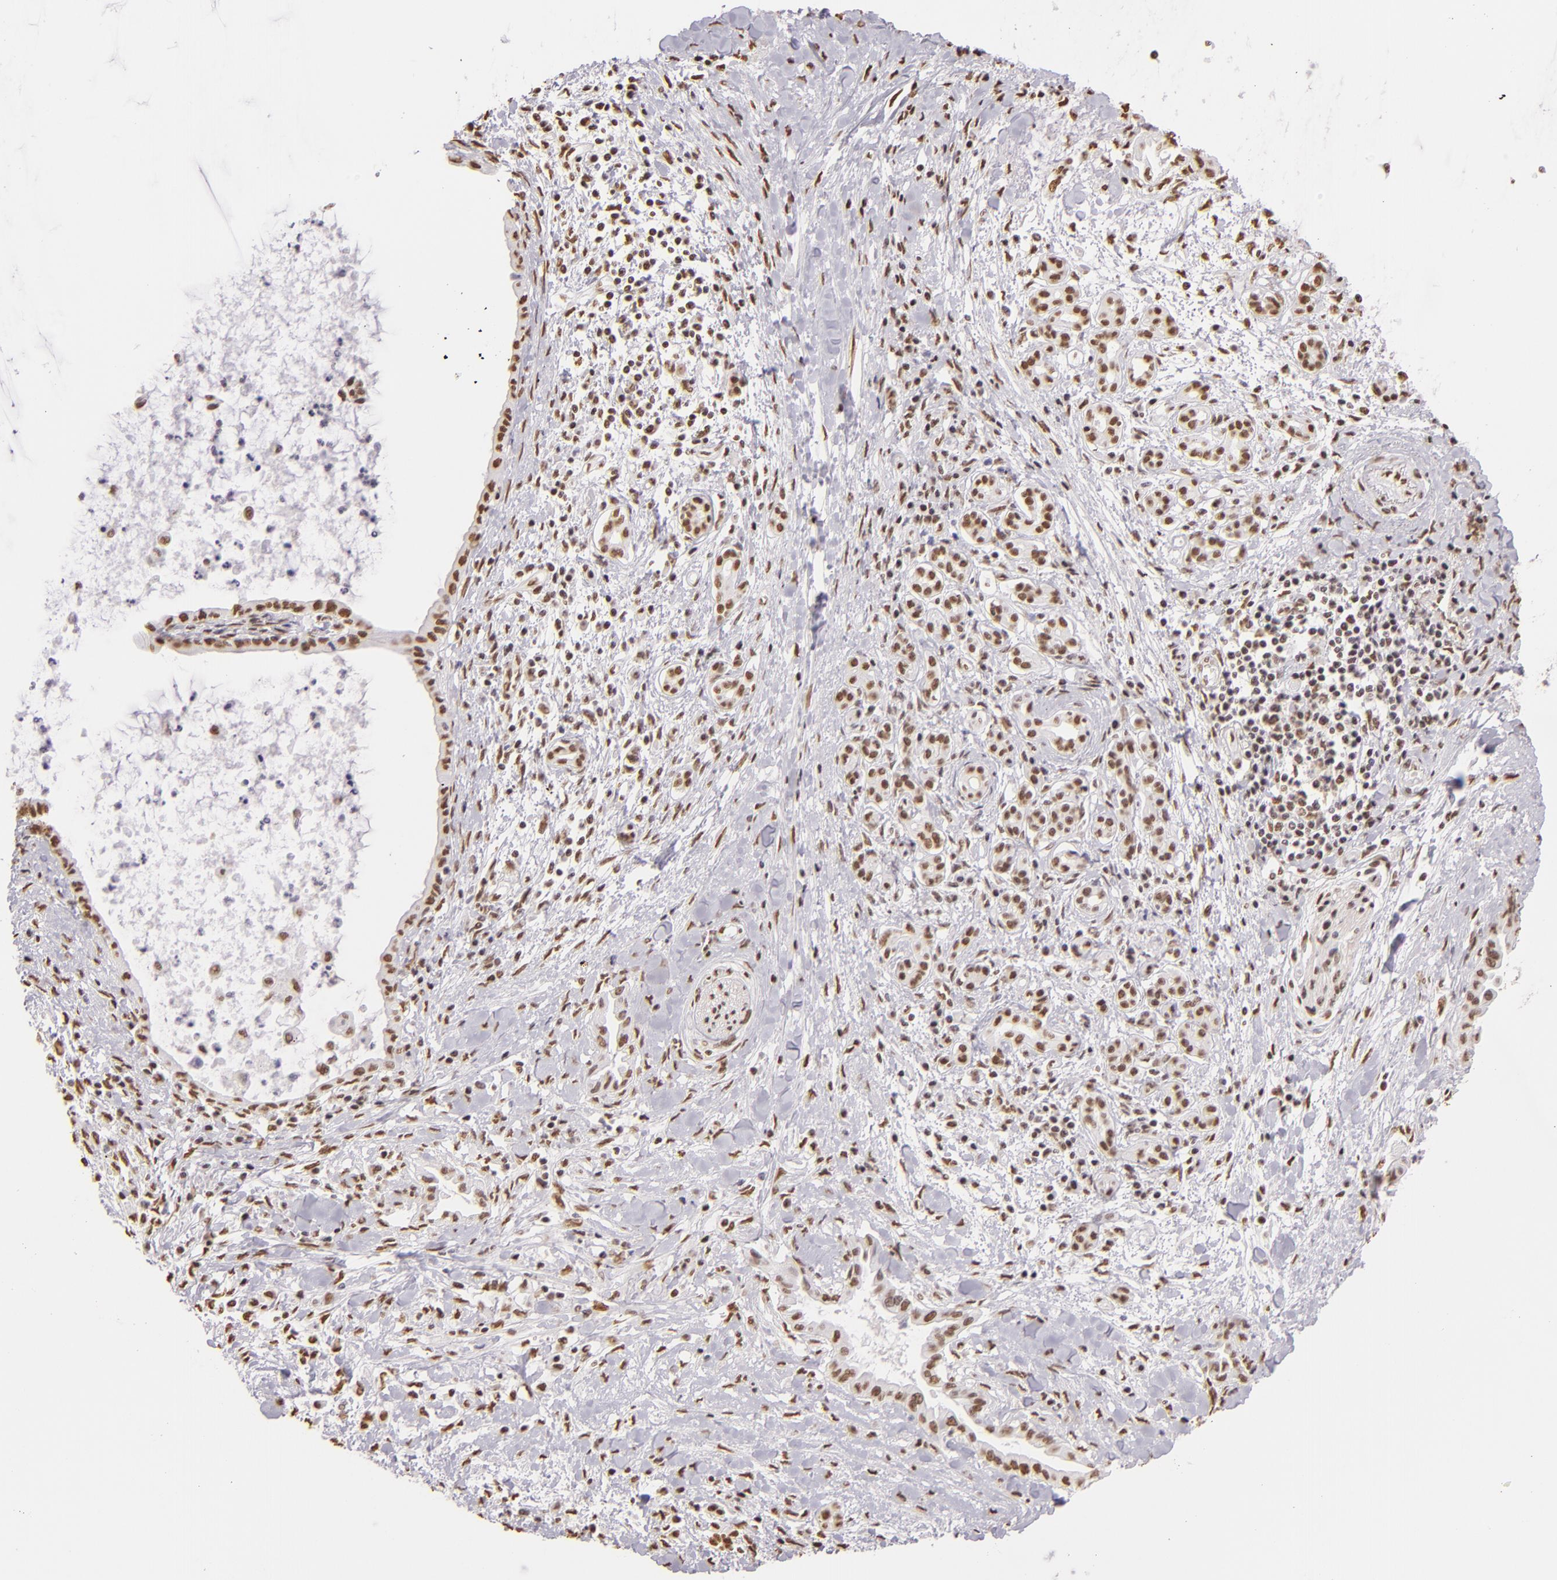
{"staining": {"intensity": "moderate", "quantity": ">75%", "location": "nuclear"}, "tissue": "pancreatic cancer", "cell_type": "Tumor cells", "image_type": "cancer", "snomed": [{"axis": "morphology", "description": "Adenocarcinoma, NOS"}, {"axis": "topography", "description": "Pancreas"}], "caption": "About >75% of tumor cells in pancreatic adenocarcinoma exhibit moderate nuclear protein positivity as visualized by brown immunohistochemical staining.", "gene": "PAPOLA", "patient": {"sex": "female", "age": 64}}